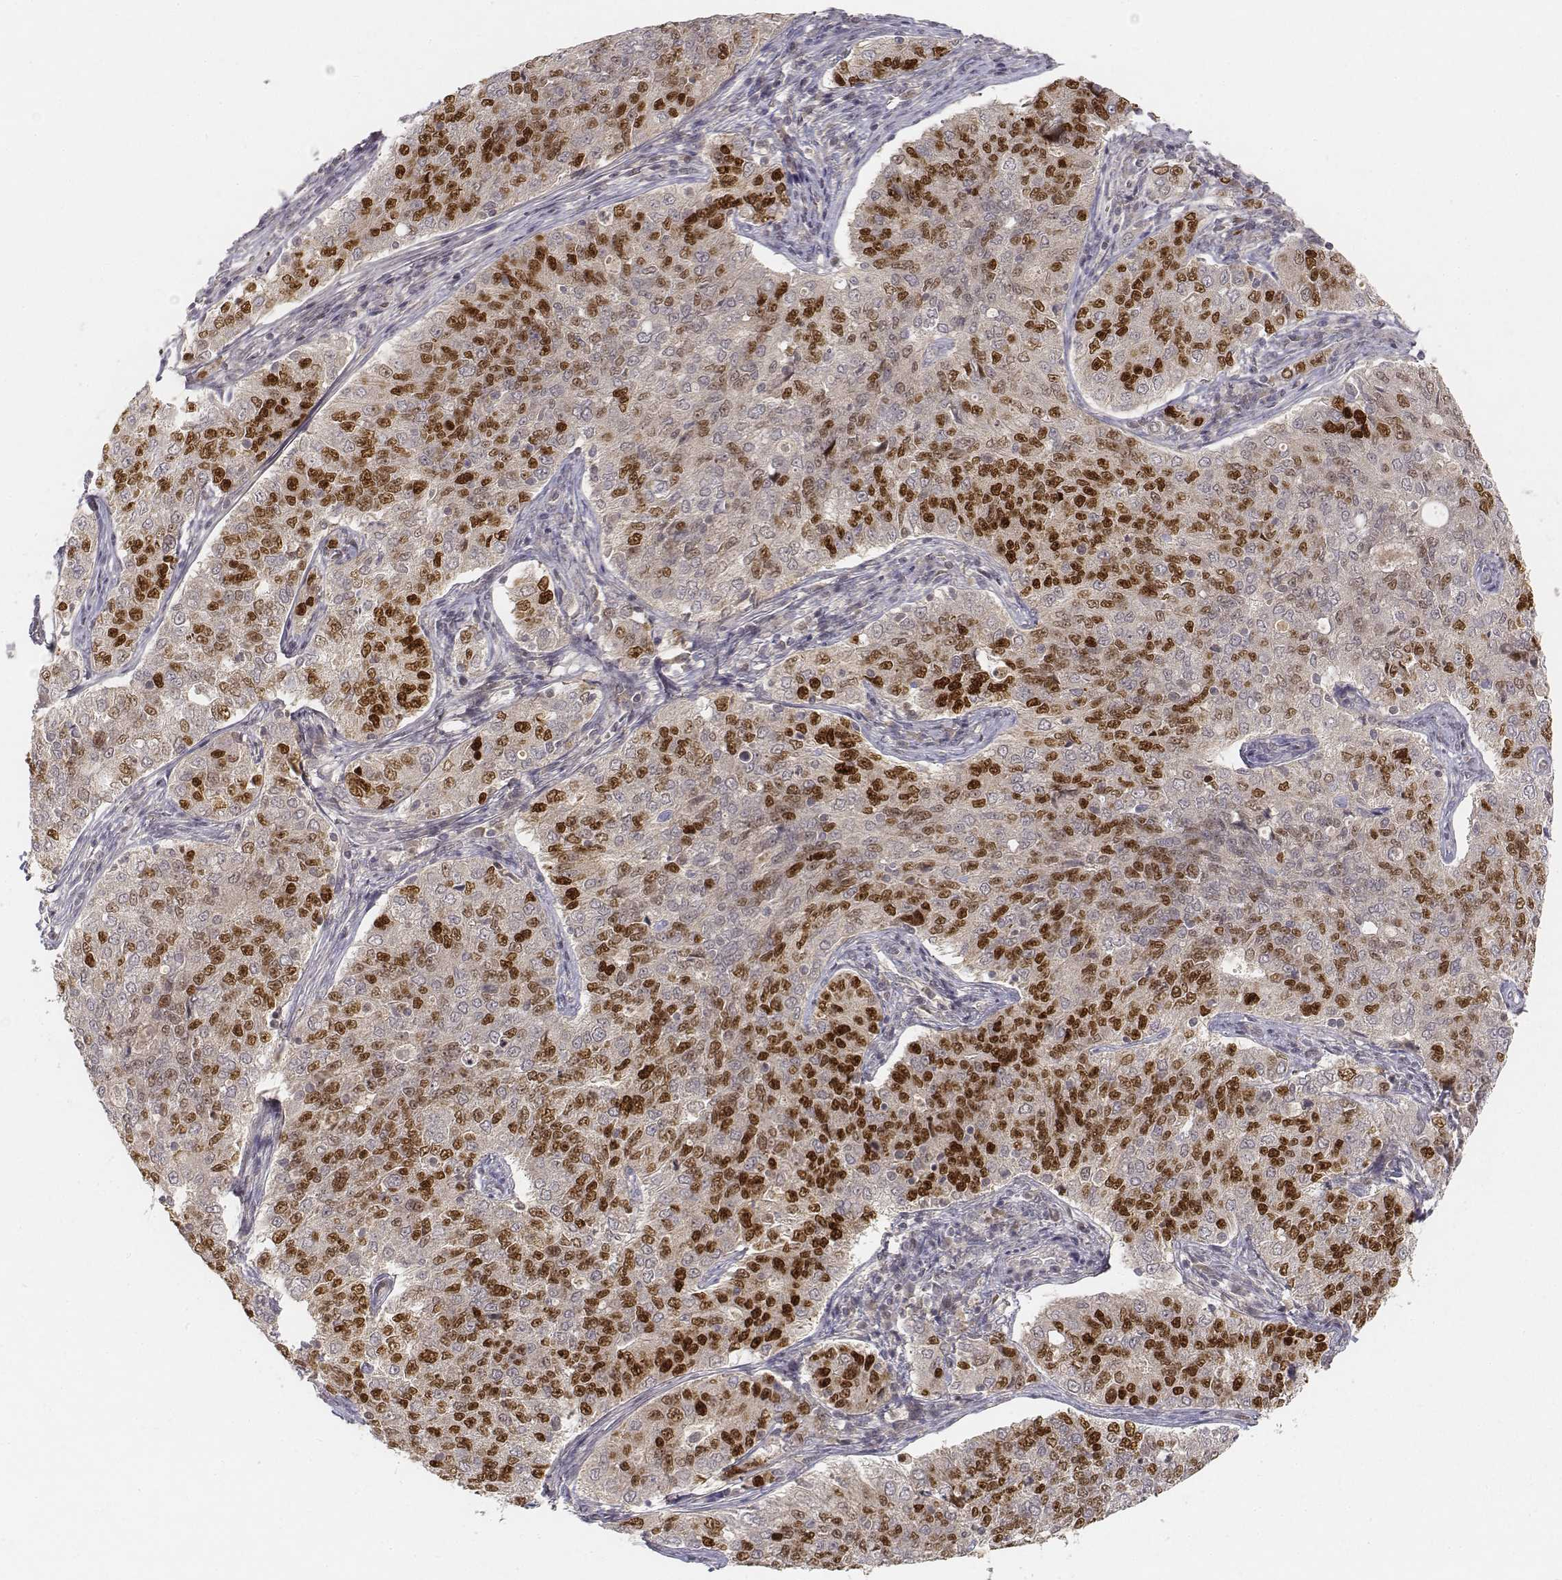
{"staining": {"intensity": "strong", "quantity": ">75%", "location": "nuclear"}, "tissue": "endometrial cancer", "cell_type": "Tumor cells", "image_type": "cancer", "snomed": [{"axis": "morphology", "description": "Adenocarcinoma, NOS"}, {"axis": "topography", "description": "Endometrium"}], "caption": "This micrograph reveals immunohistochemistry staining of human endometrial cancer, with high strong nuclear positivity in about >75% of tumor cells.", "gene": "FANCD2", "patient": {"sex": "female", "age": 43}}